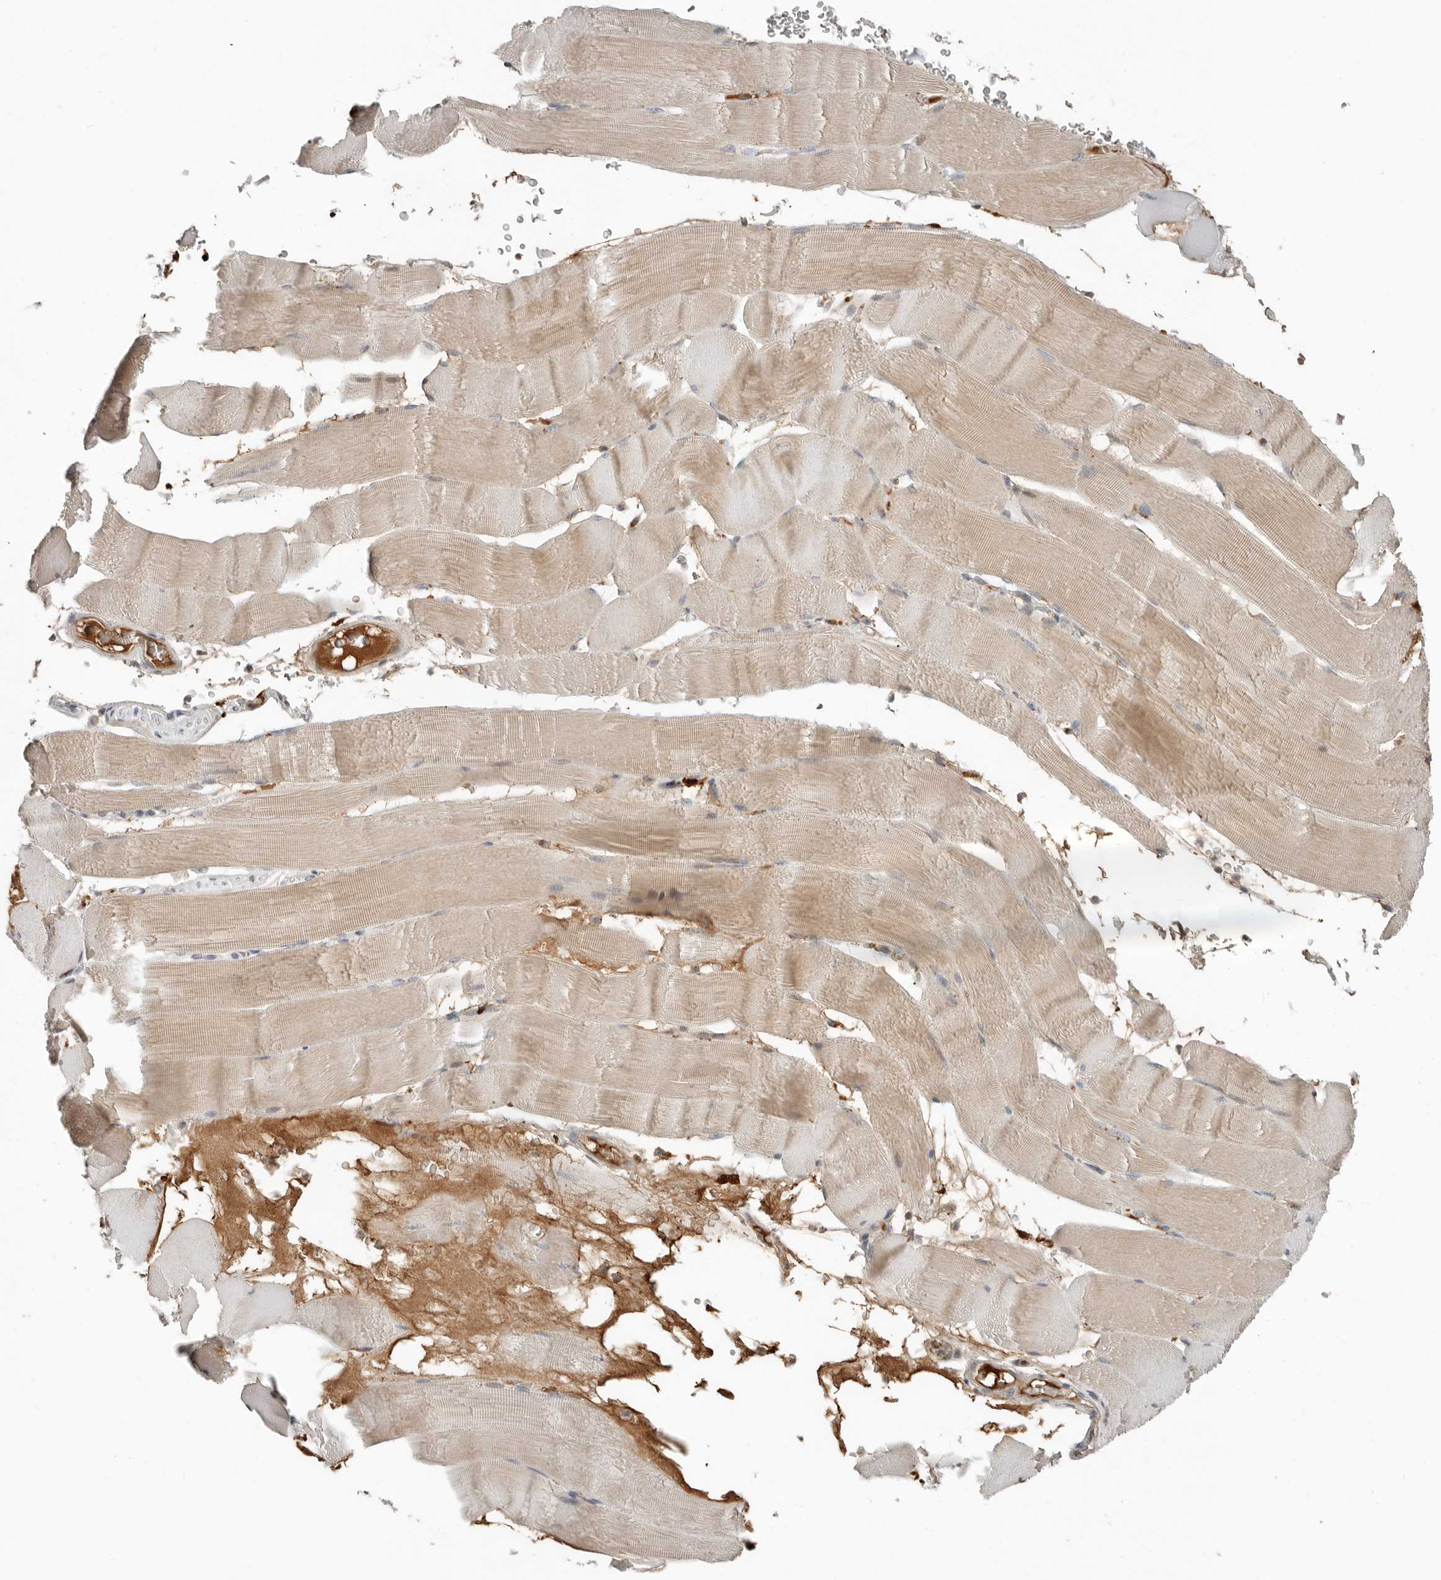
{"staining": {"intensity": "weak", "quantity": "25%-75%", "location": "cytoplasmic/membranous"}, "tissue": "skeletal muscle", "cell_type": "Myocytes", "image_type": "normal", "snomed": [{"axis": "morphology", "description": "Normal tissue, NOS"}, {"axis": "topography", "description": "Skeletal muscle"}], "caption": "DAB immunohistochemical staining of unremarkable human skeletal muscle demonstrates weak cytoplasmic/membranous protein positivity in approximately 25%-75% of myocytes. (brown staining indicates protein expression, while blue staining denotes nuclei).", "gene": "KLHL38", "patient": {"sex": "male", "age": 62}}